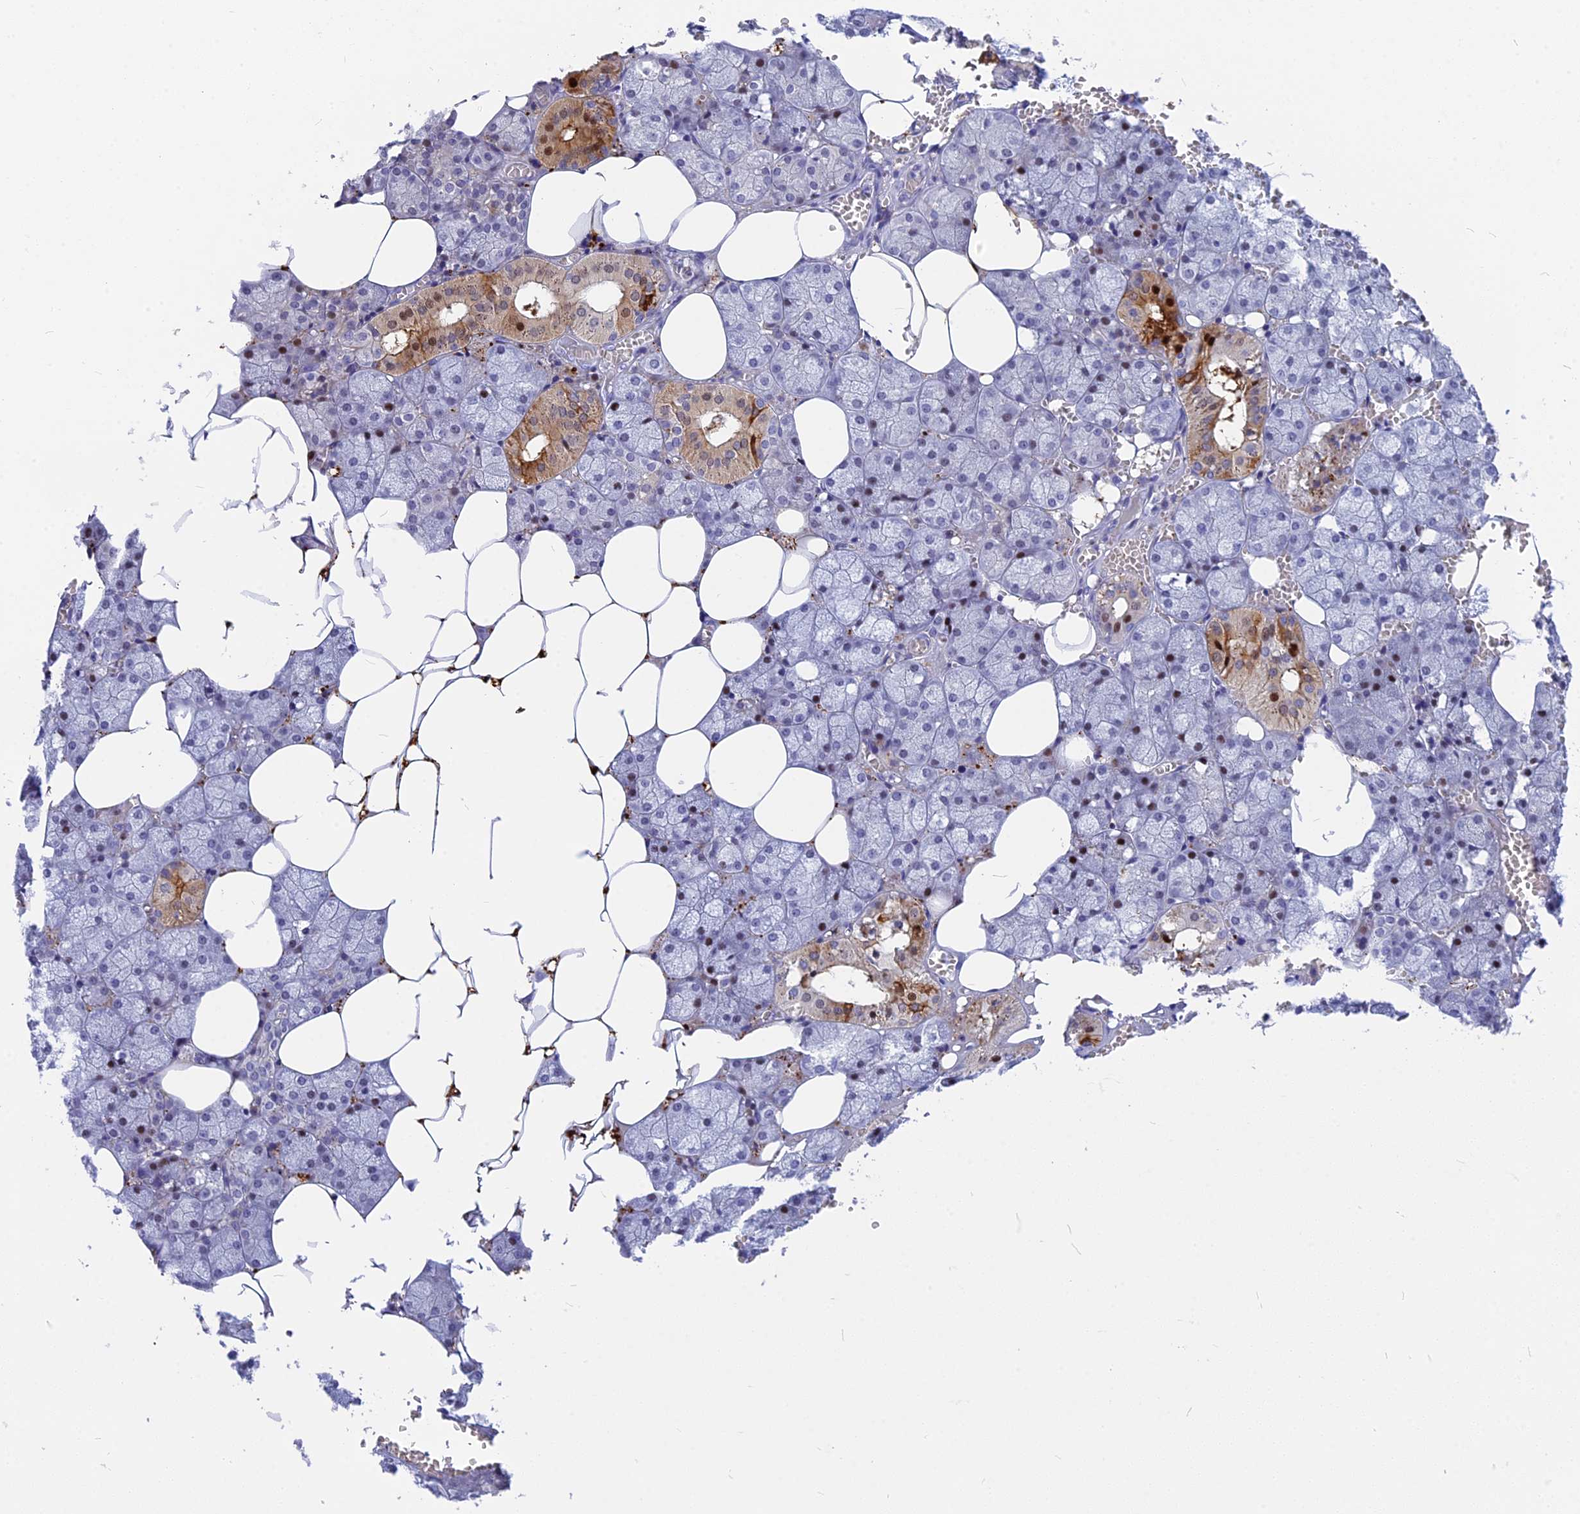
{"staining": {"intensity": "strong", "quantity": "25%-75%", "location": "cytoplasmic/membranous,nuclear"}, "tissue": "salivary gland", "cell_type": "Glandular cells", "image_type": "normal", "snomed": [{"axis": "morphology", "description": "Normal tissue, NOS"}, {"axis": "topography", "description": "Salivary gland"}], "caption": "A histopathology image of salivary gland stained for a protein shows strong cytoplasmic/membranous,nuclear brown staining in glandular cells. The protein of interest is stained brown, and the nuclei are stained in blue (DAB IHC with brightfield microscopy, high magnification).", "gene": "NKPD1", "patient": {"sex": "male", "age": 62}}